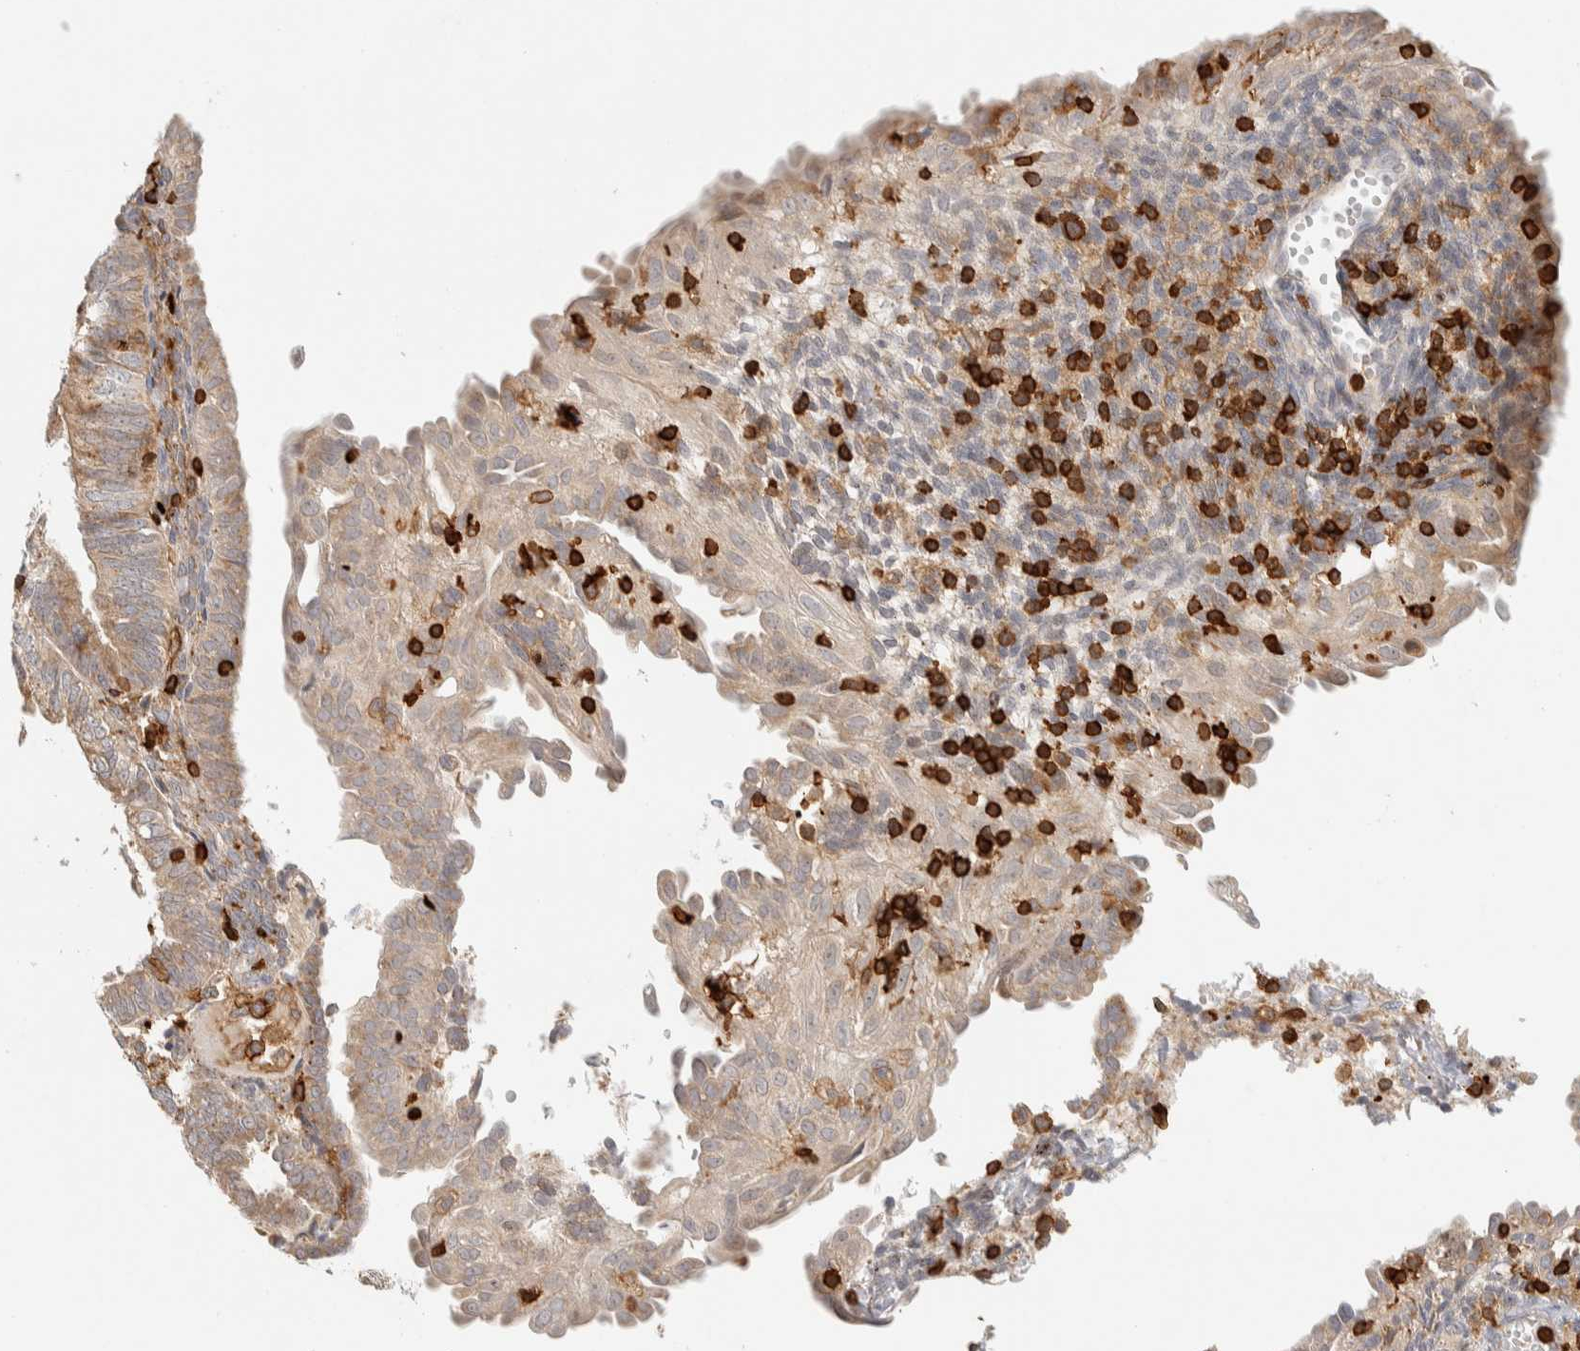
{"staining": {"intensity": "moderate", "quantity": ">75%", "location": "cytoplasmic/membranous"}, "tissue": "endometrial cancer", "cell_type": "Tumor cells", "image_type": "cancer", "snomed": [{"axis": "morphology", "description": "Adenocarcinoma, NOS"}, {"axis": "topography", "description": "Endometrium"}], "caption": "IHC (DAB (3,3'-diaminobenzidine)) staining of adenocarcinoma (endometrial) demonstrates moderate cytoplasmic/membranous protein expression in about >75% of tumor cells.", "gene": "RUNDC1", "patient": {"sex": "female", "age": 58}}